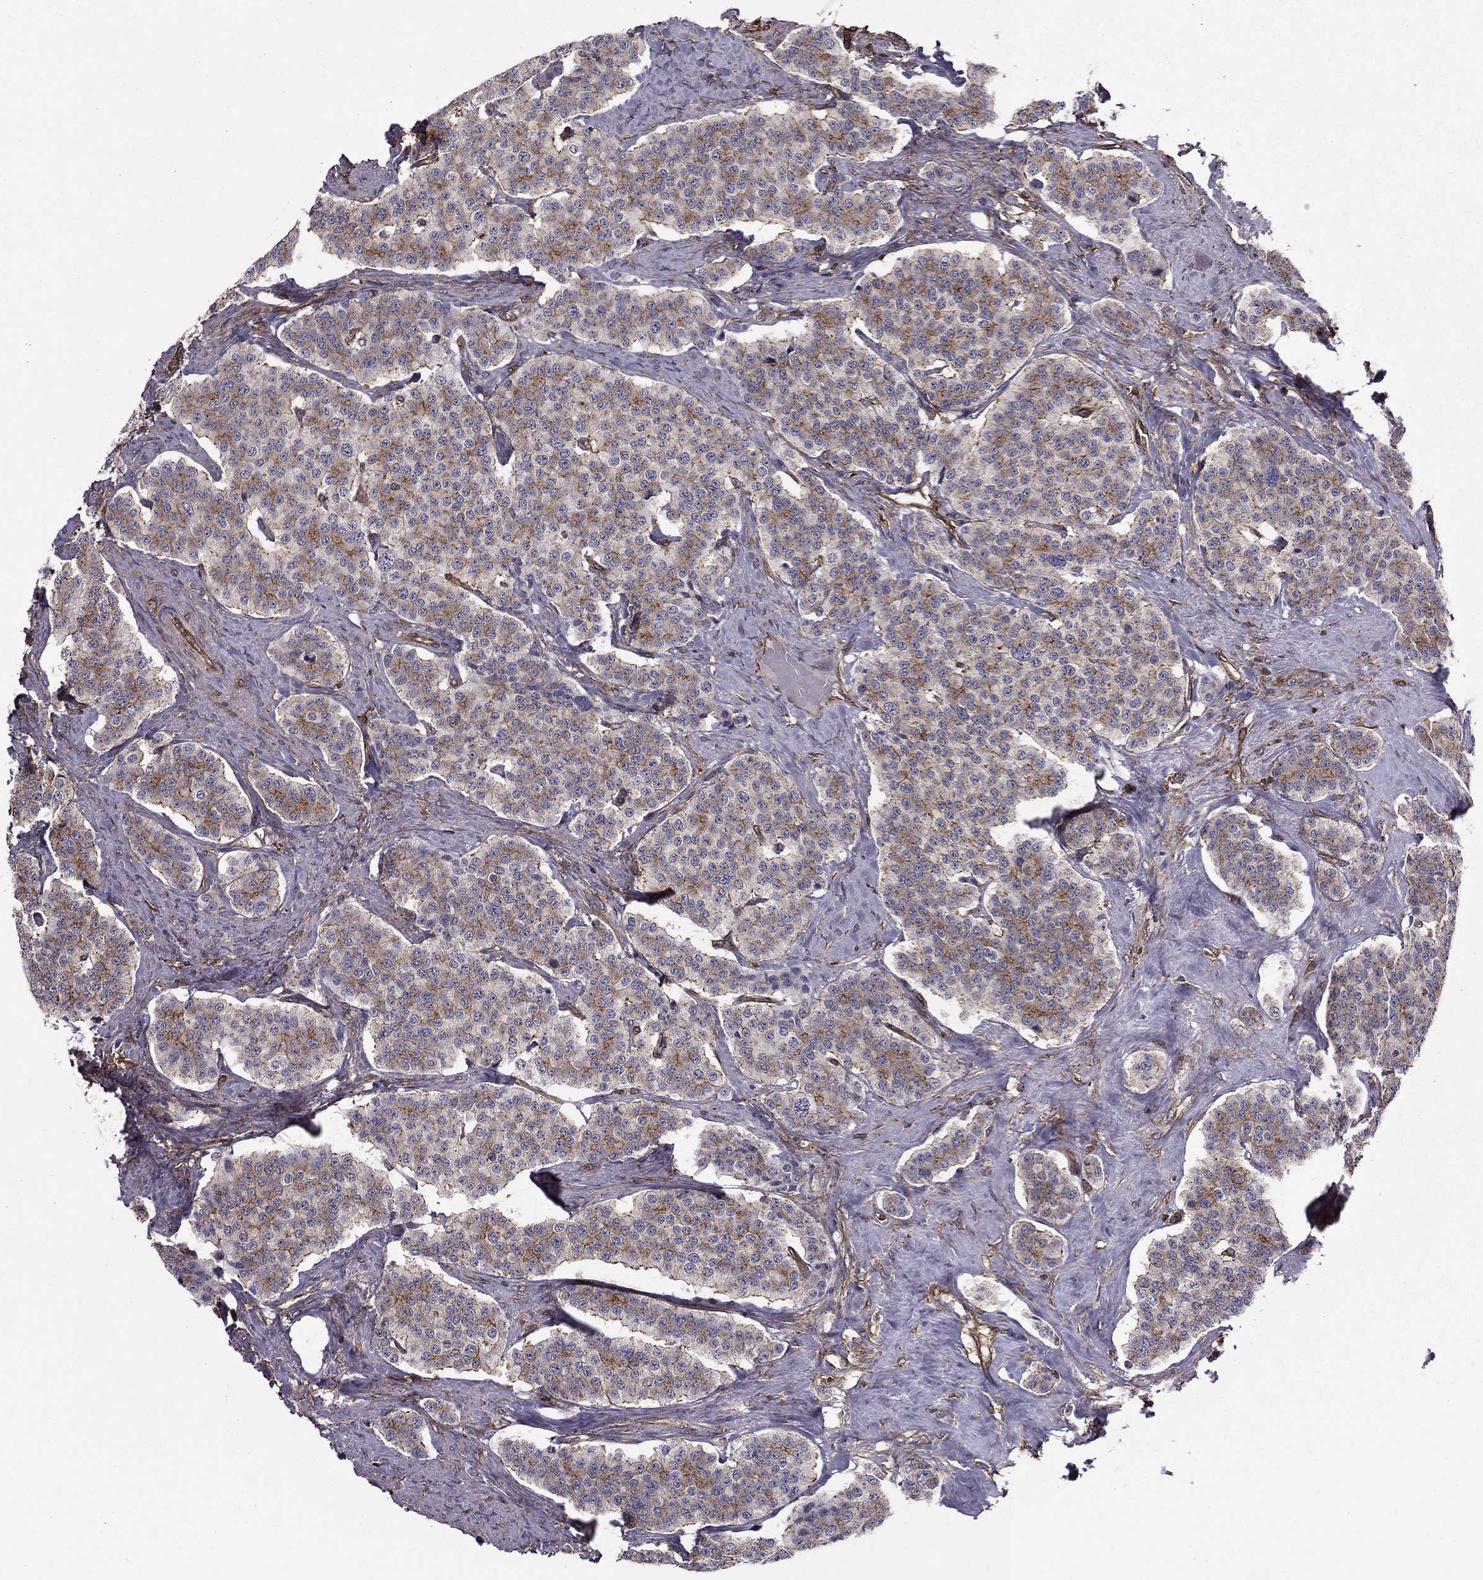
{"staining": {"intensity": "moderate", "quantity": "25%-75%", "location": "cytoplasmic/membranous"}, "tissue": "carcinoid", "cell_type": "Tumor cells", "image_type": "cancer", "snomed": [{"axis": "morphology", "description": "Carcinoid, malignant, NOS"}, {"axis": "topography", "description": "Small intestine"}], "caption": "Immunohistochemistry image of neoplastic tissue: malignant carcinoid stained using immunohistochemistry (IHC) demonstrates medium levels of moderate protein expression localized specifically in the cytoplasmic/membranous of tumor cells, appearing as a cytoplasmic/membranous brown color.", "gene": "SHMT1", "patient": {"sex": "female", "age": 58}}